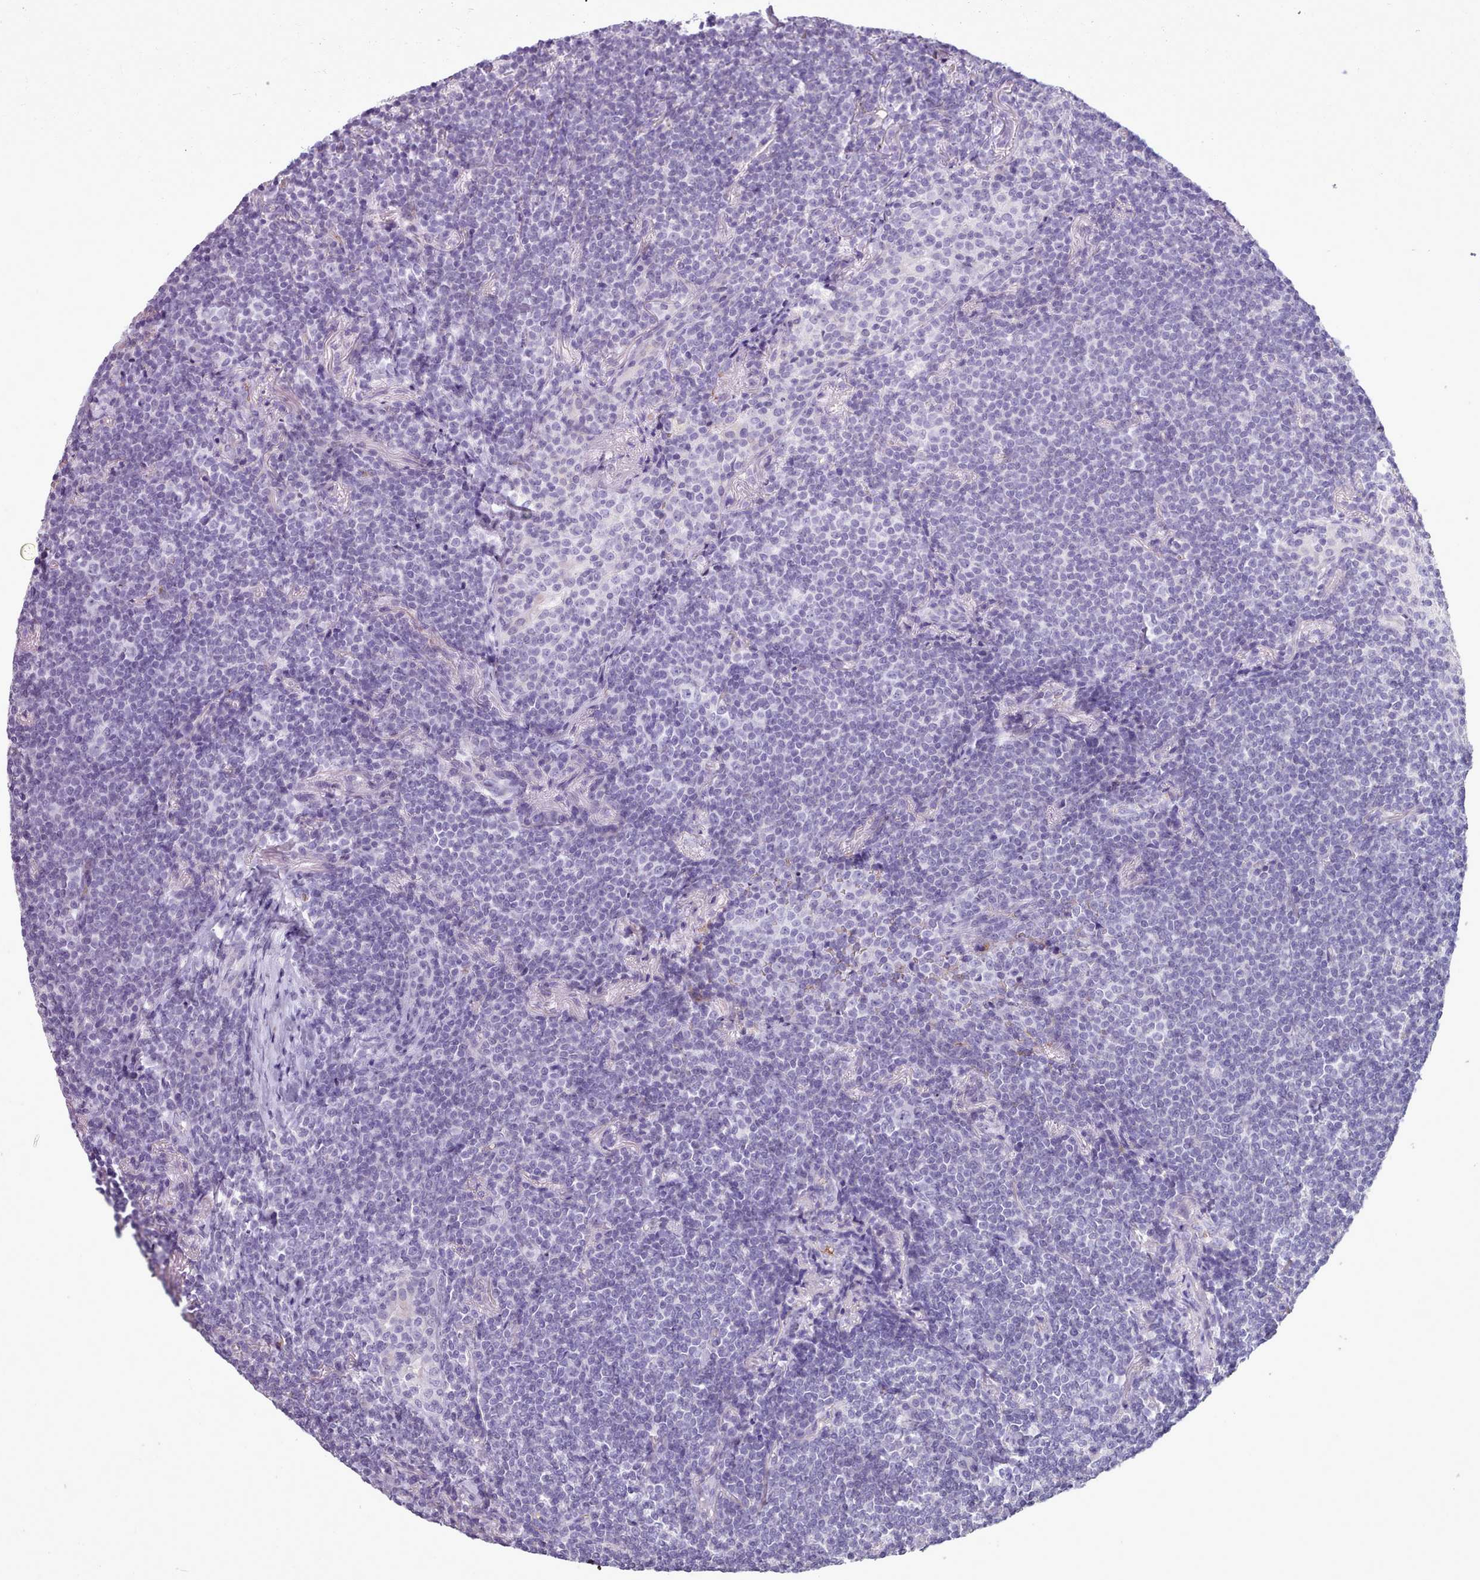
{"staining": {"intensity": "negative", "quantity": "none", "location": "none"}, "tissue": "lymphoma", "cell_type": "Tumor cells", "image_type": "cancer", "snomed": [{"axis": "morphology", "description": "Malignant lymphoma, non-Hodgkin's type, Low grade"}, {"axis": "topography", "description": "Lung"}], "caption": "High magnification brightfield microscopy of malignant lymphoma, non-Hodgkin's type (low-grade) stained with DAB (3,3'-diaminobenzidine) (brown) and counterstained with hematoxylin (blue): tumor cells show no significant expression.", "gene": "AK4", "patient": {"sex": "female", "age": 71}}